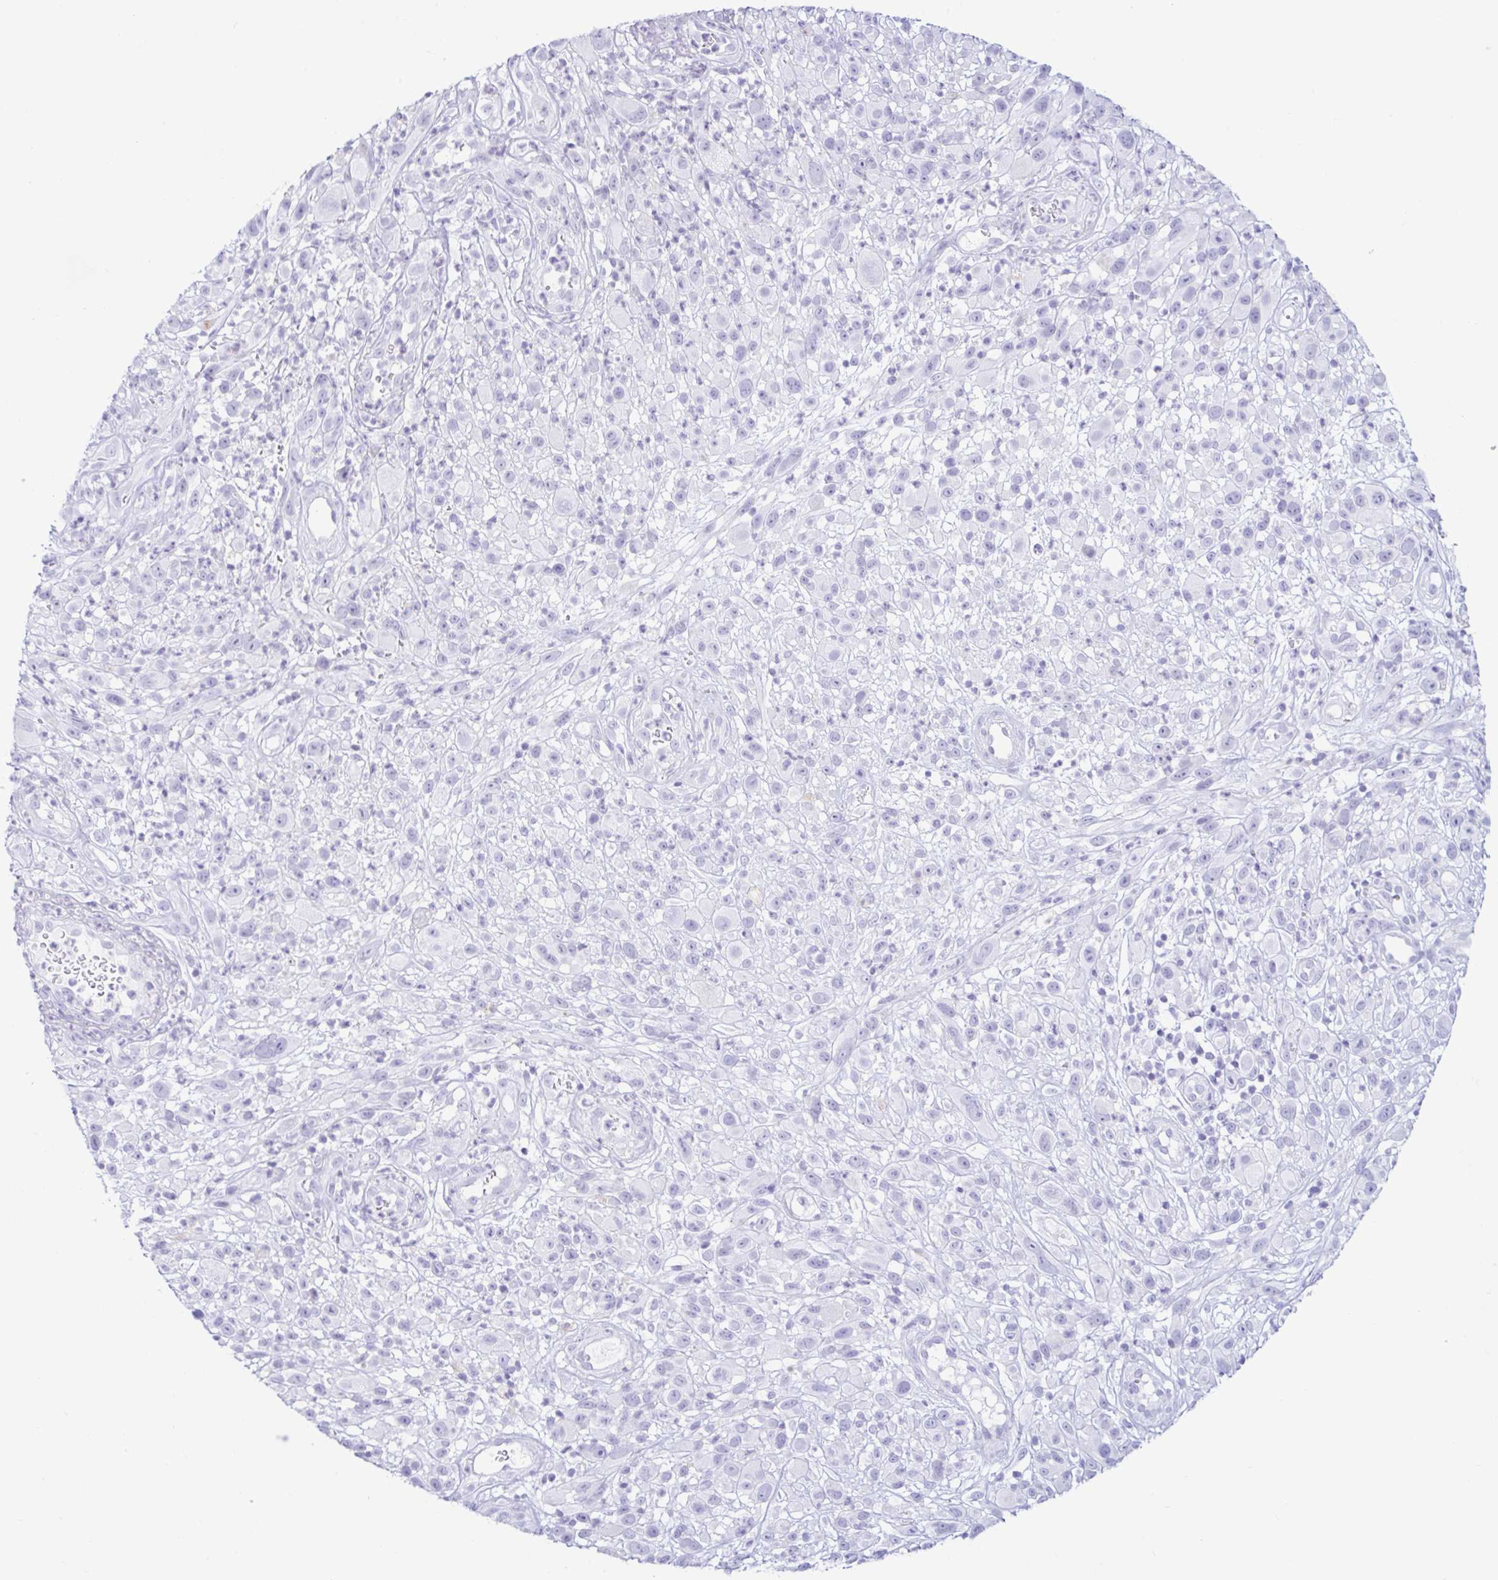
{"staining": {"intensity": "negative", "quantity": "none", "location": "none"}, "tissue": "melanoma", "cell_type": "Tumor cells", "image_type": "cancer", "snomed": [{"axis": "morphology", "description": "Malignant melanoma, NOS"}, {"axis": "topography", "description": "Skin"}], "caption": "This is an immunohistochemistry photomicrograph of human malignant melanoma. There is no staining in tumor cells.", "gene": "BEST1", "patient": {"sex": "male", "age": 68}}